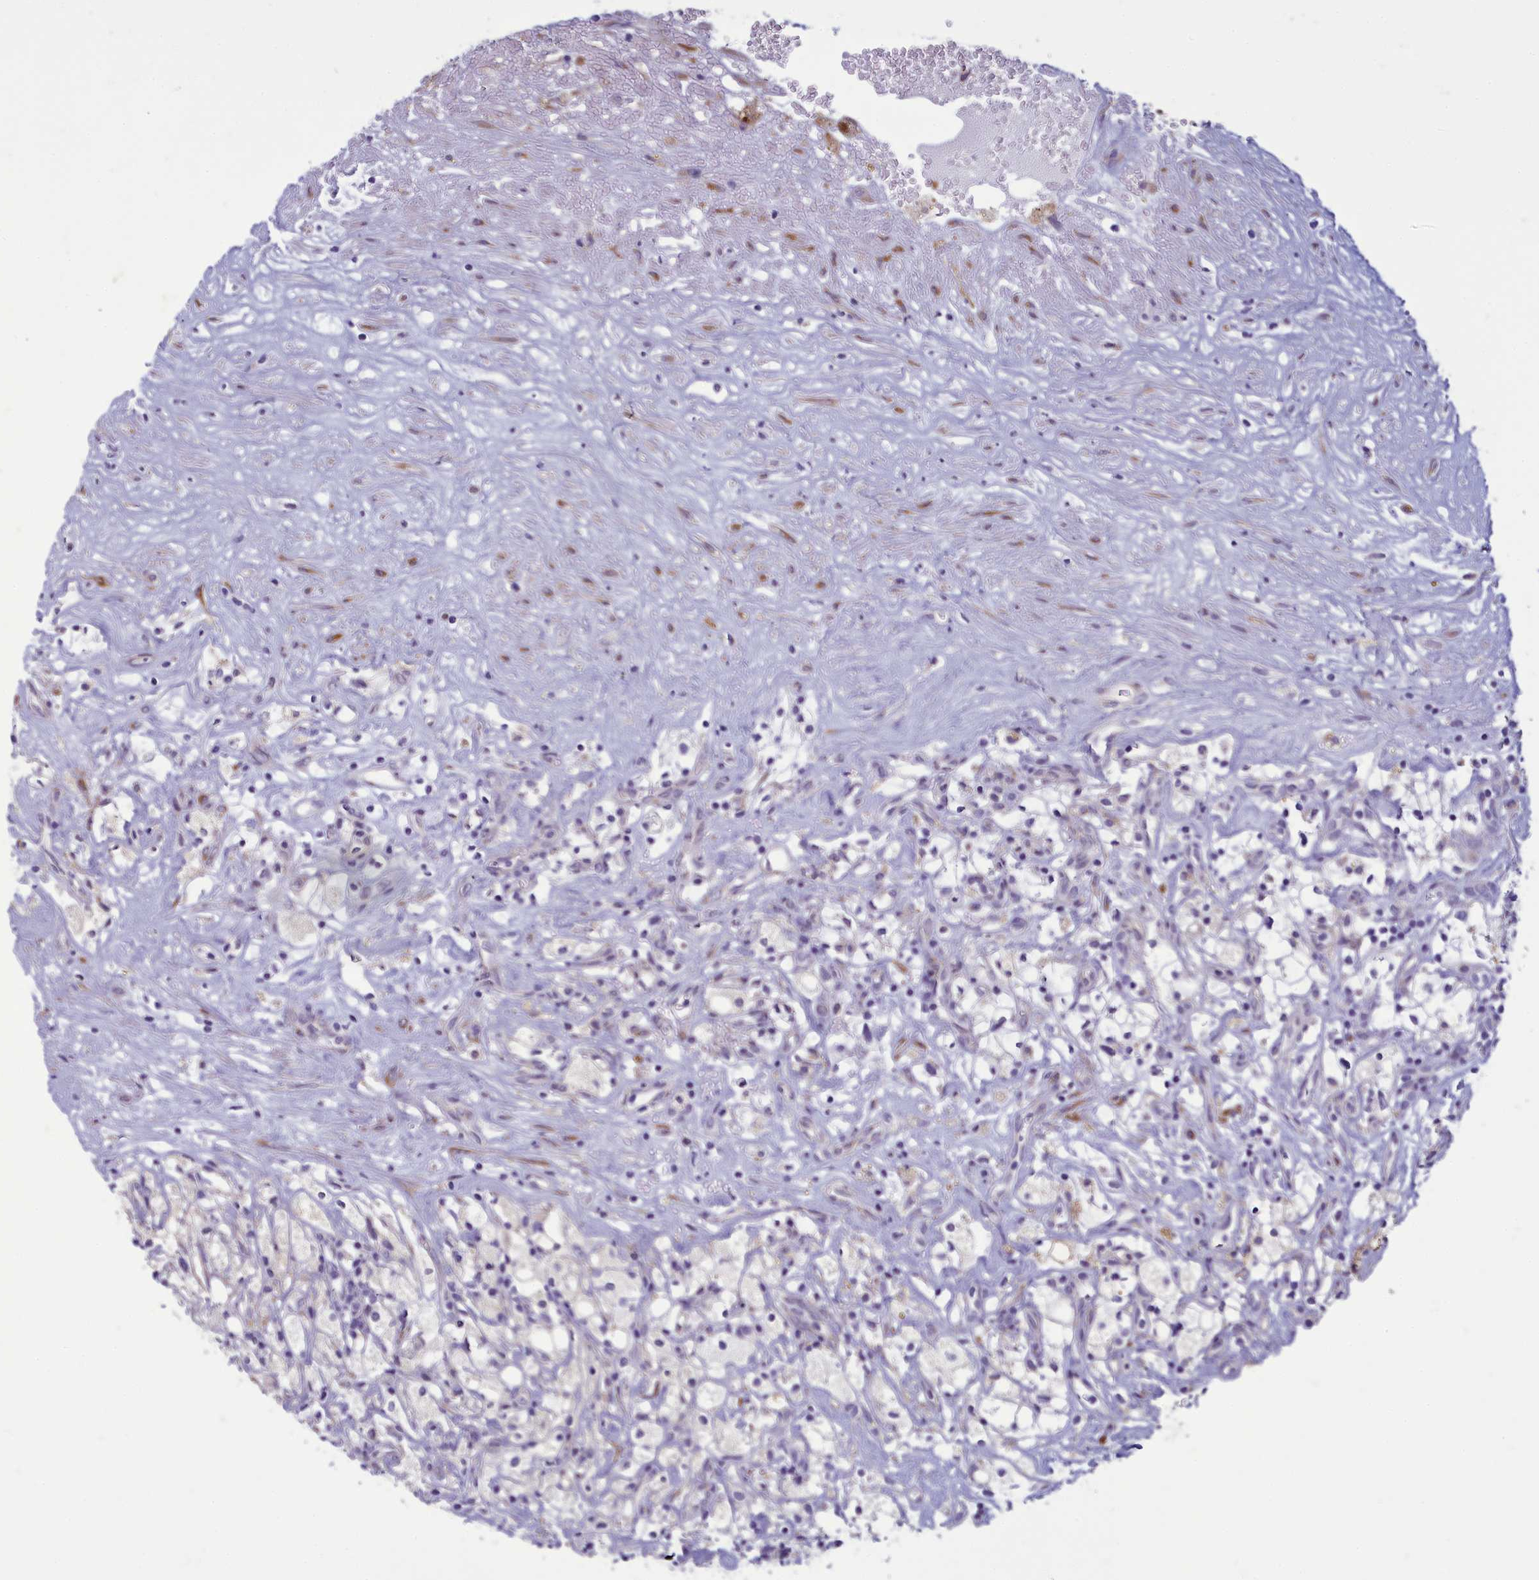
{"staining": {"intensity": "negative", "quantity": "none", "location": "none"}, "tissue": "renal cancer", "cell_type": "Tumor cells", "image_type": "cancer", "snomed": [{"axis": "morphology", "description": "Adenocarcinoma, NOS"}, {"axis": "topography", "description": "Kidney"}], "caption": "A photomicrograph of human renal cancer is negative for staining in tumor cells.", "gene": "CENATAC", "patient": {"sex": "male", "age": 59}}